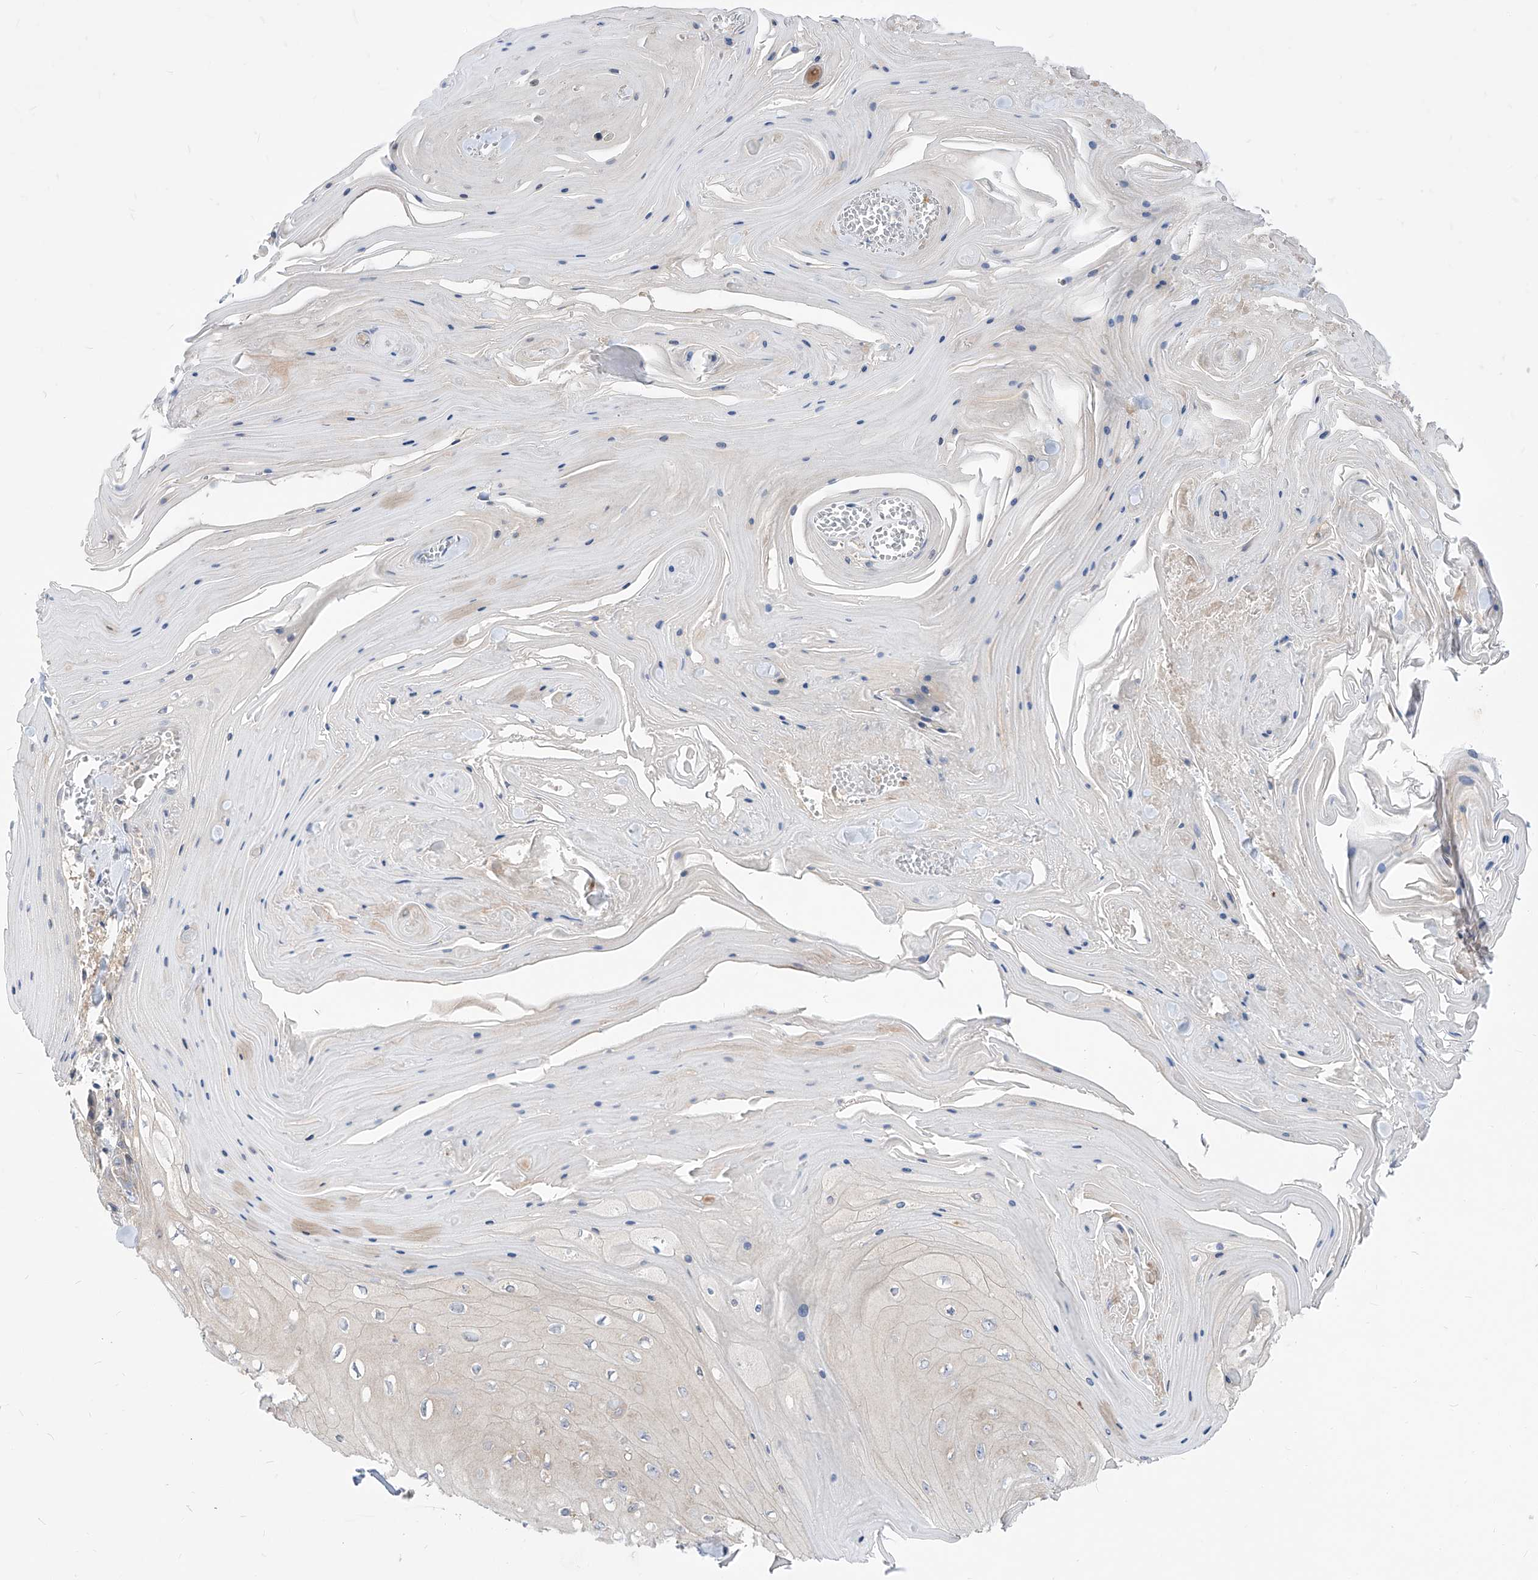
{"staining": {"intensity": "negative", "quantity": "none", "location": "none"}, "tissue": "skin cancer", "cell_type": "Tumor cells", "image_type": "cancer", "snomed": [{"axis": "morphology", "description": "Squamous cell carcinoma, NOS"}, {"axis": "topography", "description": "Skin"}], "caption": "Squamous cell carcinoma (skin) was stained to show a protein in brown. There is no significant positivity in tumor cells.", "gene": "UFL1", "patient": {"sex": "male", "age": 74}}